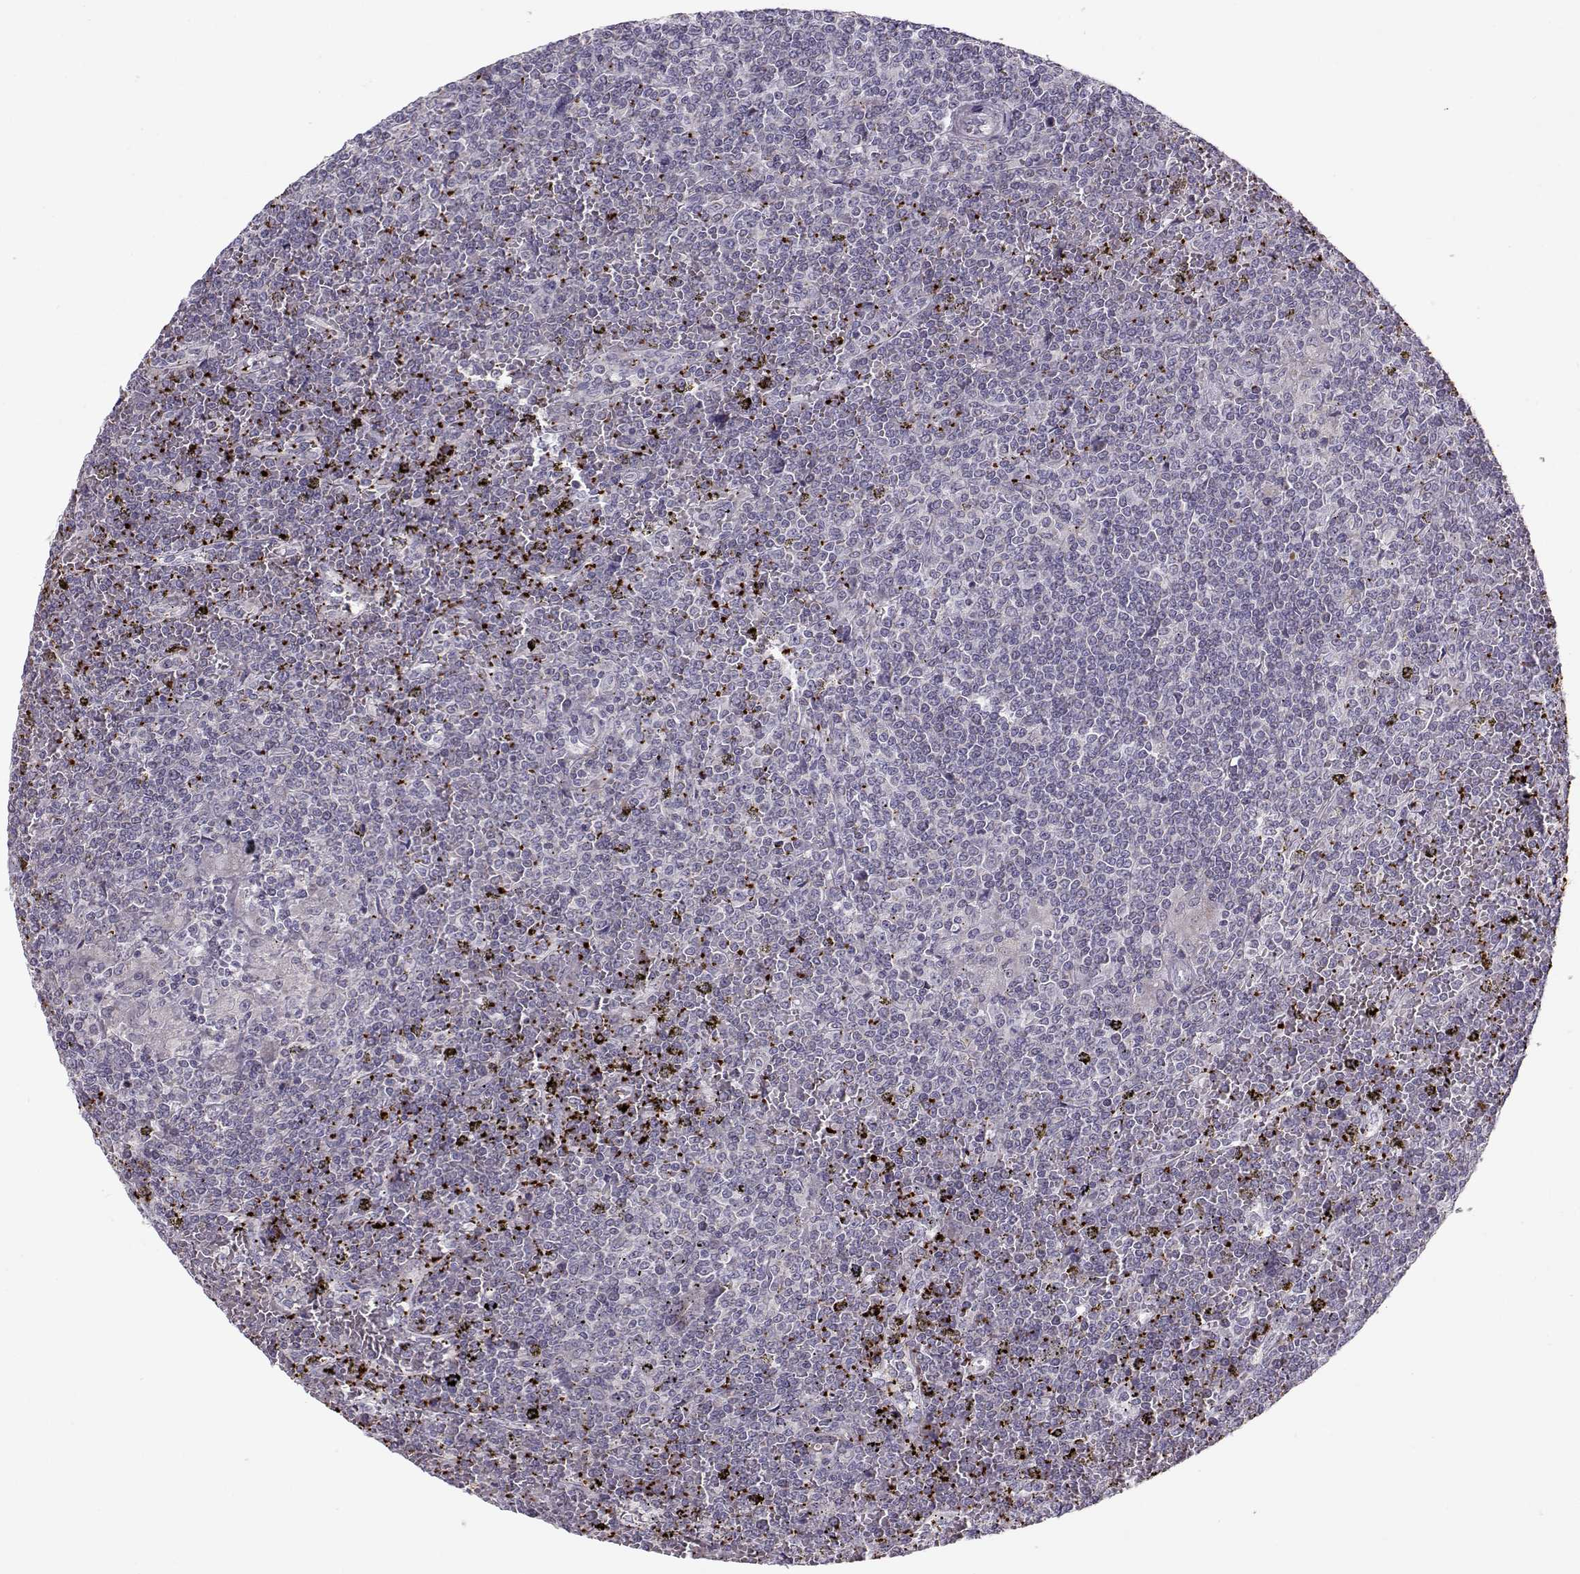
{"staining": {"intensity": "strong", "quantity": "<25%", "location": "cytoplasmic/membranous"}, "tissue": "lymphoma", "cell_type": "Tumor cells", "image_type": "cancer", "snomed": [{"axis": "morphology", "description": "Malignant lymphoma, non-Hodgkin's type, Low grade"}, {"axis": "topography", "description": "Spleen"}], "caption": "Approximately <25% of tumor cells in low-grade malignant lymphoma, non-Hodgkin's type display strong cytoplasmic/membranous protein staining as visualized by brown immunohistochemical staining.", "gene": "KLF17", "patient": {"sex": "female", "age": 19}}